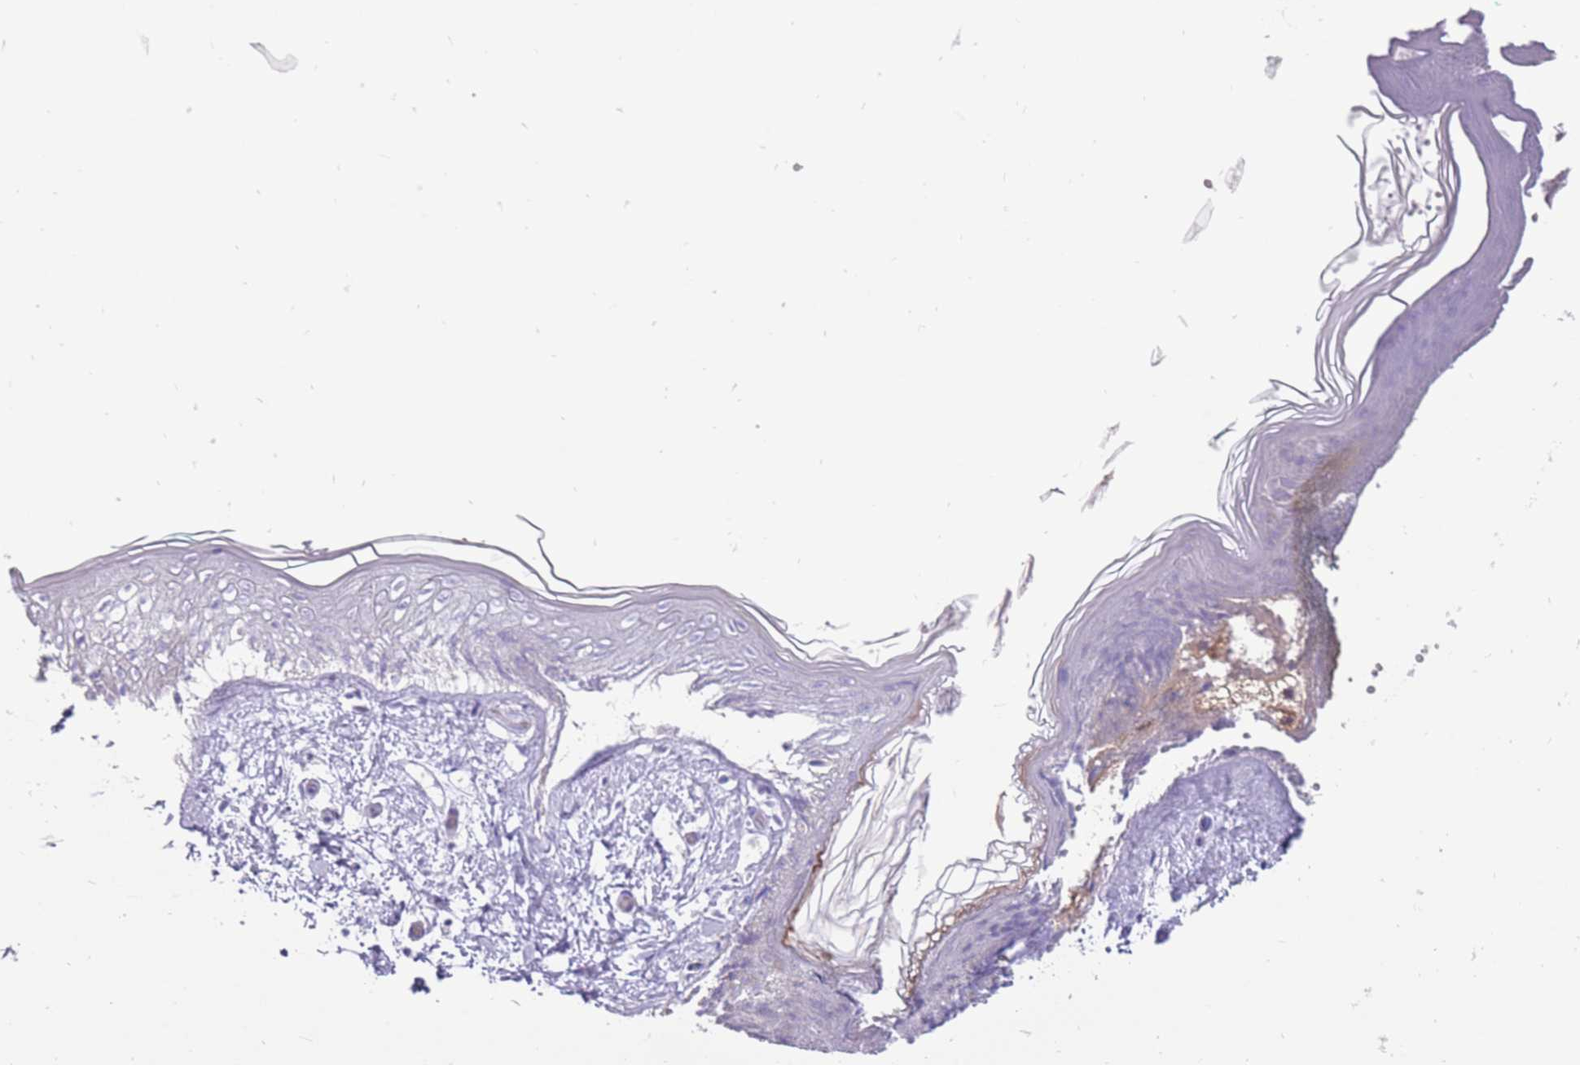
{"staining": {"intensity": "negative", "quantity": "none", "location": "none"}, "tissue": "skin", "cell_type": "Fibroblasts", "image_type": "normal", "snomed": [{"axis": "morphology", "description": "Normal tissue, NOS"}, {"axis": "topography", "description": "Skin"}], "caption": "Micrograph shows no significant protein expression in fibroblasts of benign skin. The staining was performed using DAB to visualize the protein expression in brown, while the nuclei were stained in blue with hematoxylin (Magnification: 20x).", "gene": "ERICH4", "patient": {"sex": "female", "age": 34}}